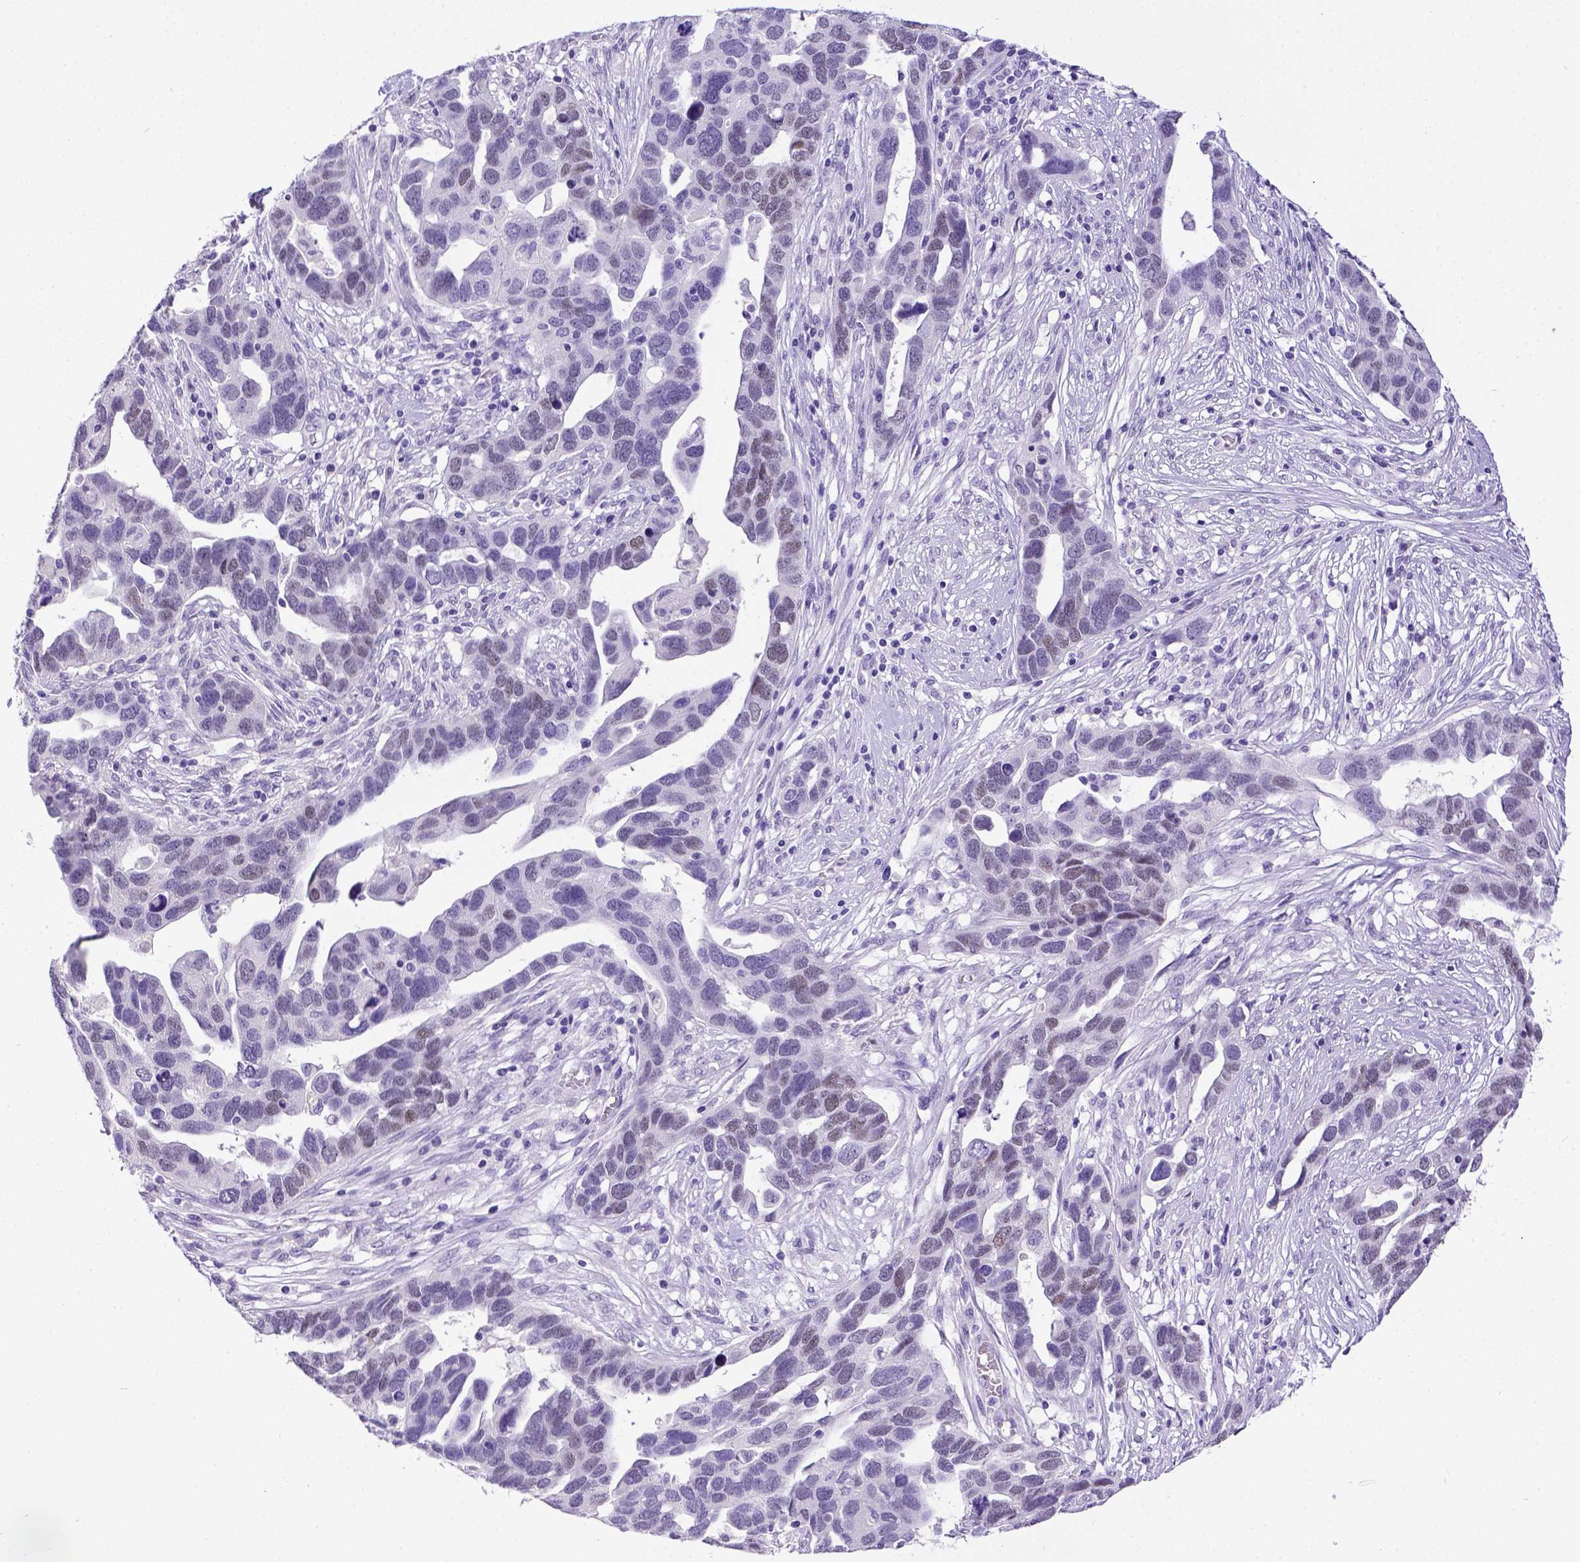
{"staining": {"intensity": "weak", "quantity": "25%-75%", "location": "nuclear"}, "tissue": "ovarian cancer", "cell_type": "Tumor cells", "image_type": "cancer", "snomed": [{"axis": "morphology", "description": "Cystadenocarcinoma, serous, NOS"}, {"axis": "topography", "description": "Ovary"}], "caption": "Immunohistochemical staining of human serous cystadenocarcinoma (ovarian) shows low levels of weak nuclear protein expression in approximately 25%-75% of tumor cells.", "gene": "ESR1", "patient": {"sex": "female", "age": 54}}